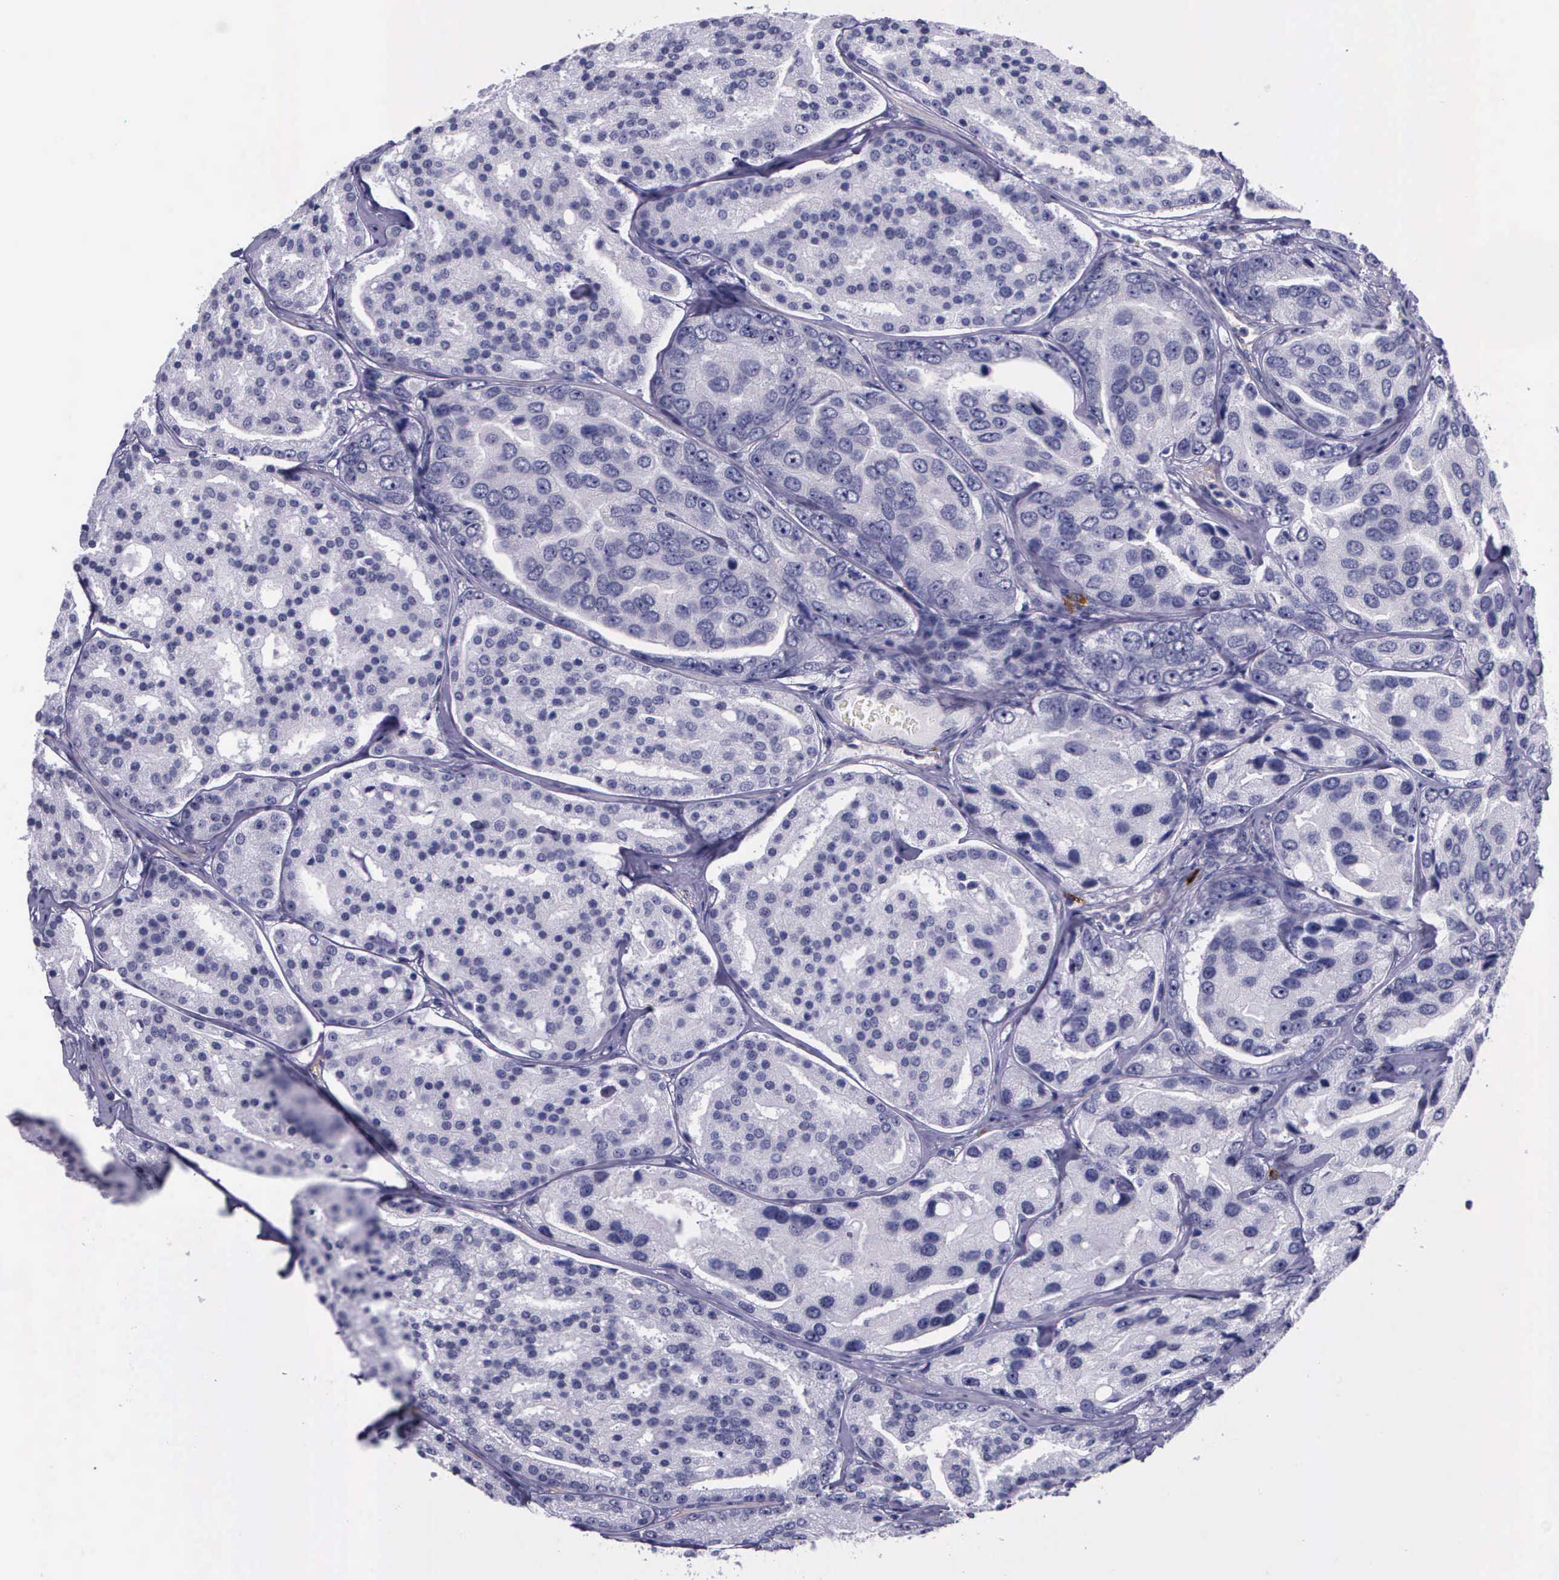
{"staining": {"intensity": "negative", "quantity": "none", "location": "none"}, "tissue": "prostate cancer", "cell_type": "Tumor cells", "image_type": "cancer", "snomed": [{"axis": "morphology", "description": "Adenocarcinoma, High grade"}, {"axis": "topography", "description": "Prostate"}], "caption": "Prostate high-grade adenocarcinoma was stained to show a protein in brown. There is no significant staining in tumor cells.", "gene": "AHNAK2", "patient": {"sex": "male", "age": 64}}